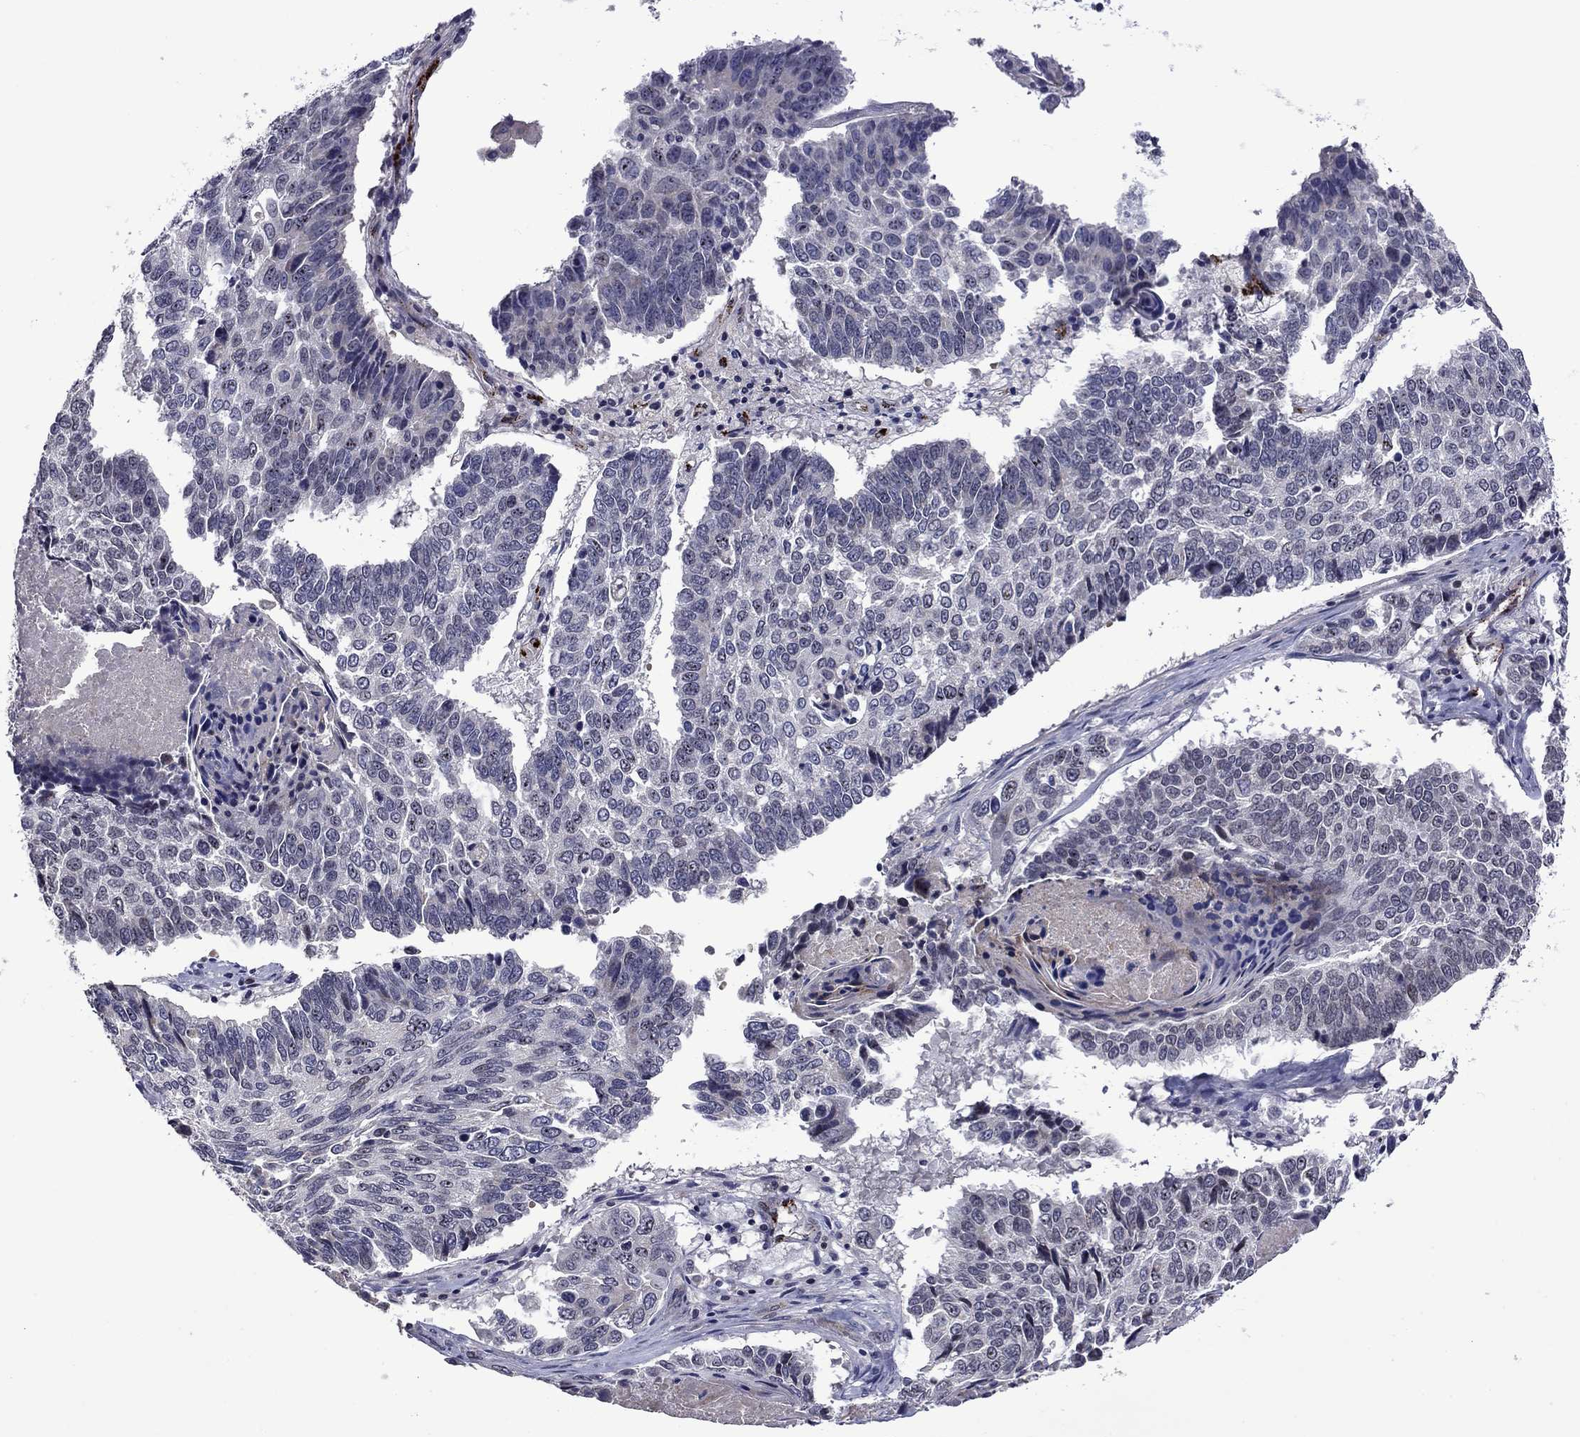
{"staining": {"intensity": "negative", "quantity": "none", "location": "none"}, "tissue": "lung cancer", "cell_type": "Tumor cells", "image_type": "cancer", "snomed": [{"axis": "morphology", "description": "Squamous cell carcinoma, NOS"}, {"axis": "topography", "description": "Lung"}], "caption": "An IHC micrograph of lung cancer is shown. There is no staining in tumor cells of lung cancer.", "gene": "SLITRK1", "patient": {"sex": "male", "age": 73}}